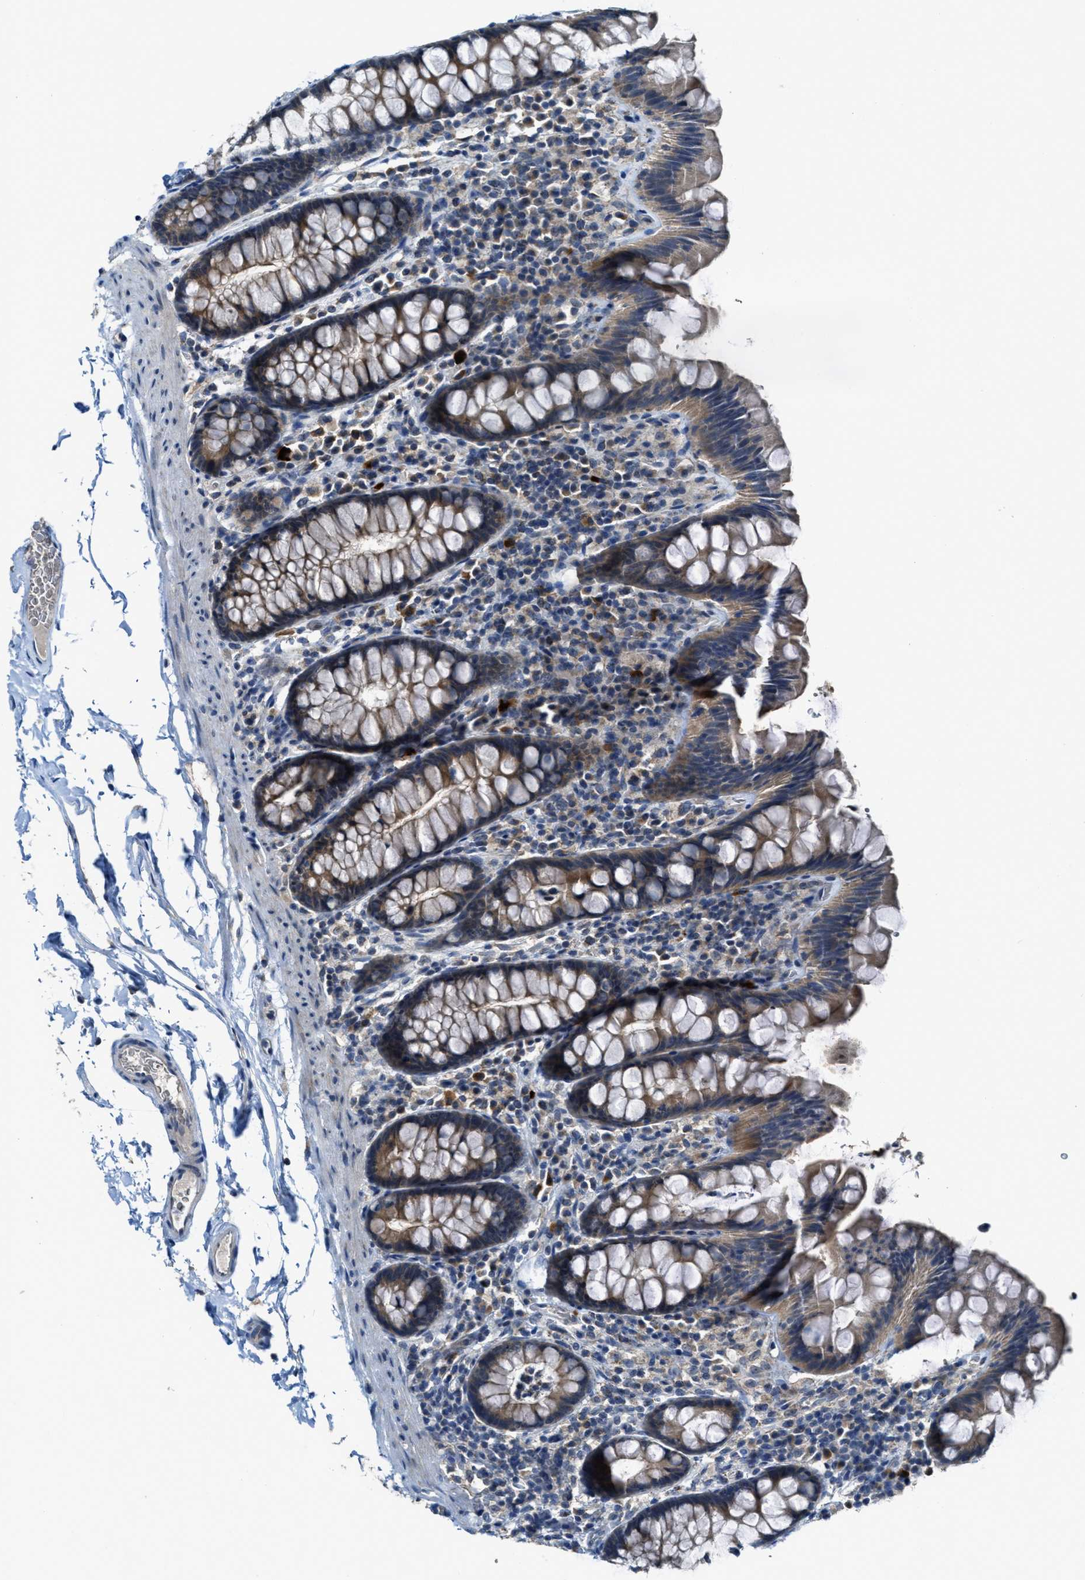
{"staining": {"intensity": "weak", "quantity": "25%-75%", "location": "cytoplasmic/membranous"}, "tissue": "colon", "cell_type": "Endothelial cells", "image_type": "normal", "snomed": [{"axis": "morphology", "description": "Normal tissue, NOS"}, {"axis": "topography", "description": "Colon"}], "caption": "Immunohistochemical staining of normal colon exhibits low levels of weak cytoplasmic/membranous positivity in approximately 25%-75% of endothelial cells.", "gene": "CDON", "patient": {"sex": "female", "age": 80}}